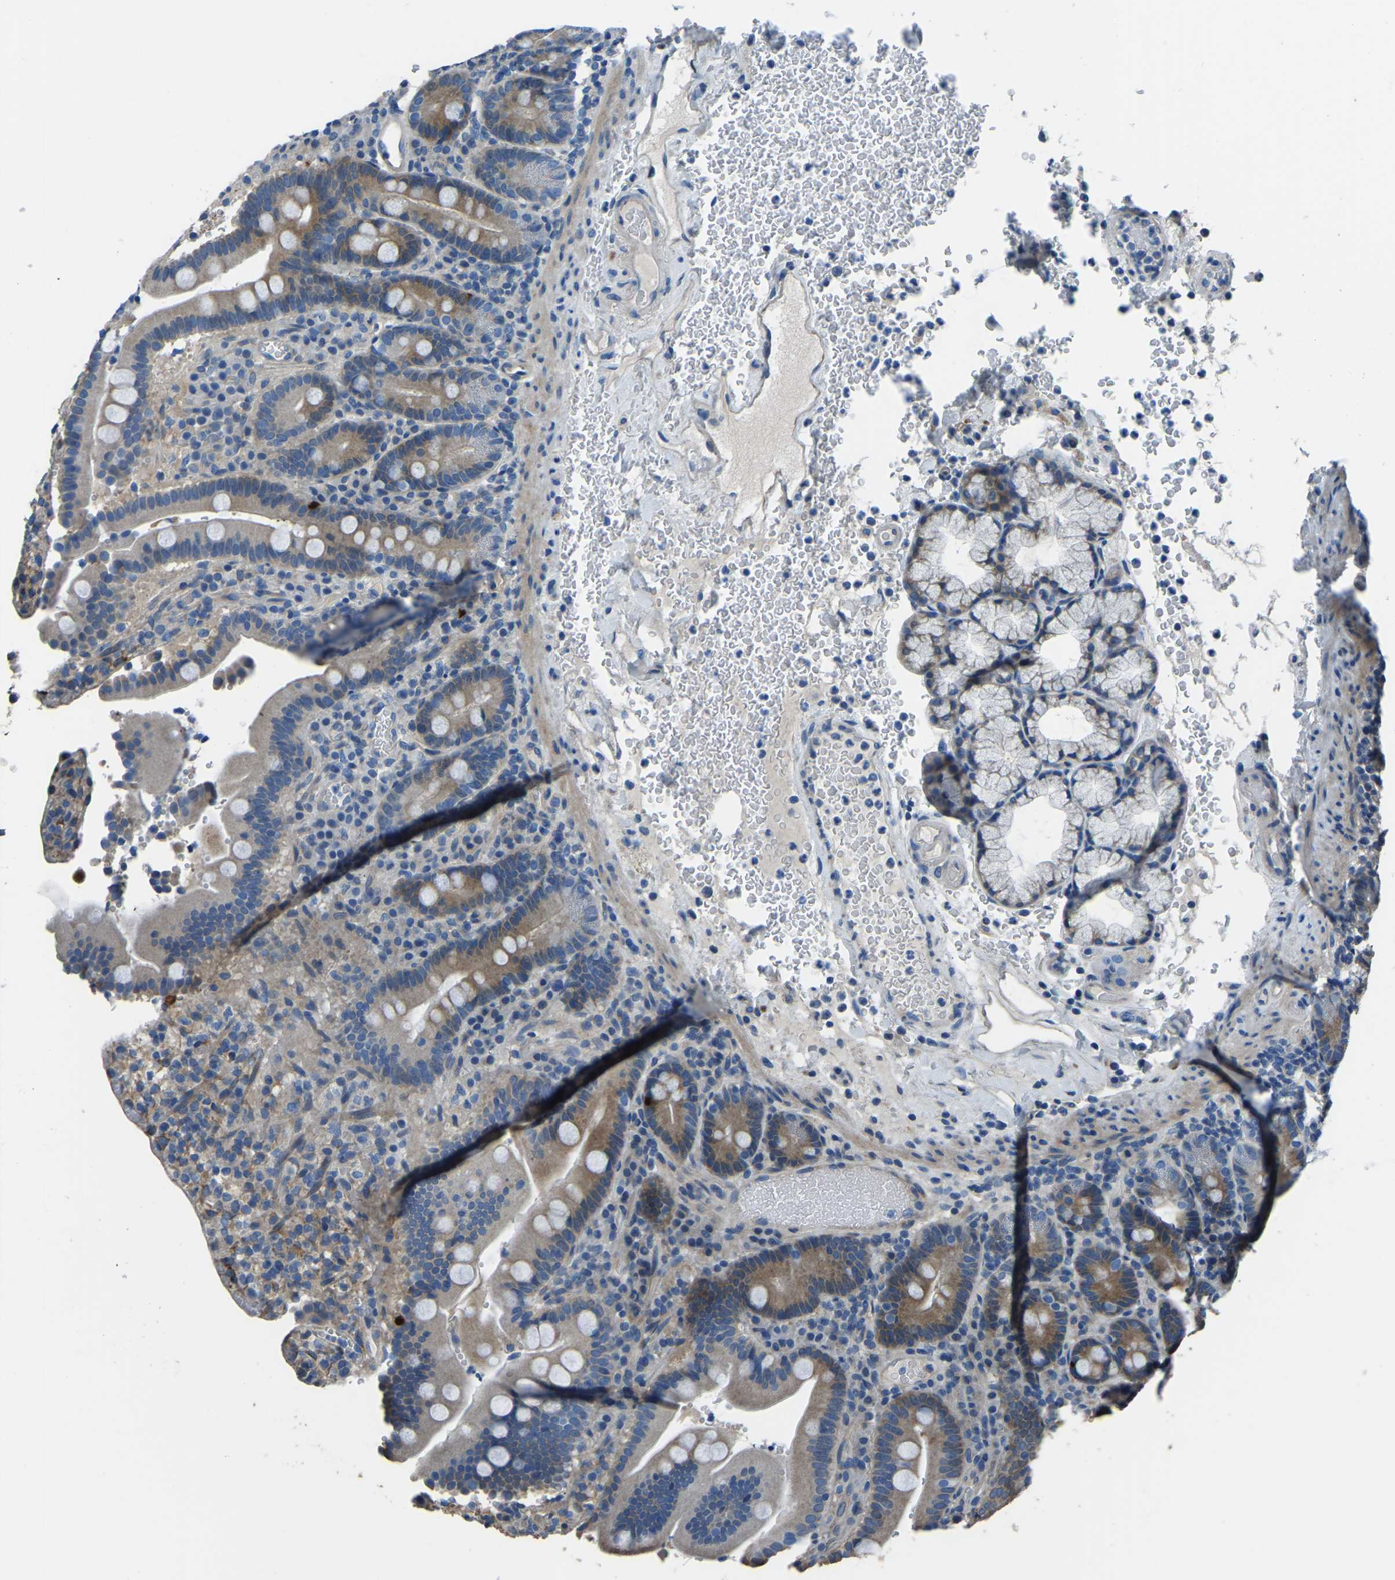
{"staining": {"intensity": "moderate", "quantity": "25%-75%", "location": "cytoplasmic/membranous"}, "tissue": "duodenum", "cell_type": "Glandular cells", "image_type": "normal", "snomed": [{"axis": "morphology", "description": "Normal tissue, NOS"}, {"axis": "topography", "description": "Small intestine, NOS"}], "caption": "Protein staining displays moderate cytoplasmic/membranous positivity in about 25%-75% of glandular cells in normal duodenum.", "gene": "COL3A1", "patient": {"sex": "female", "age": 71}}